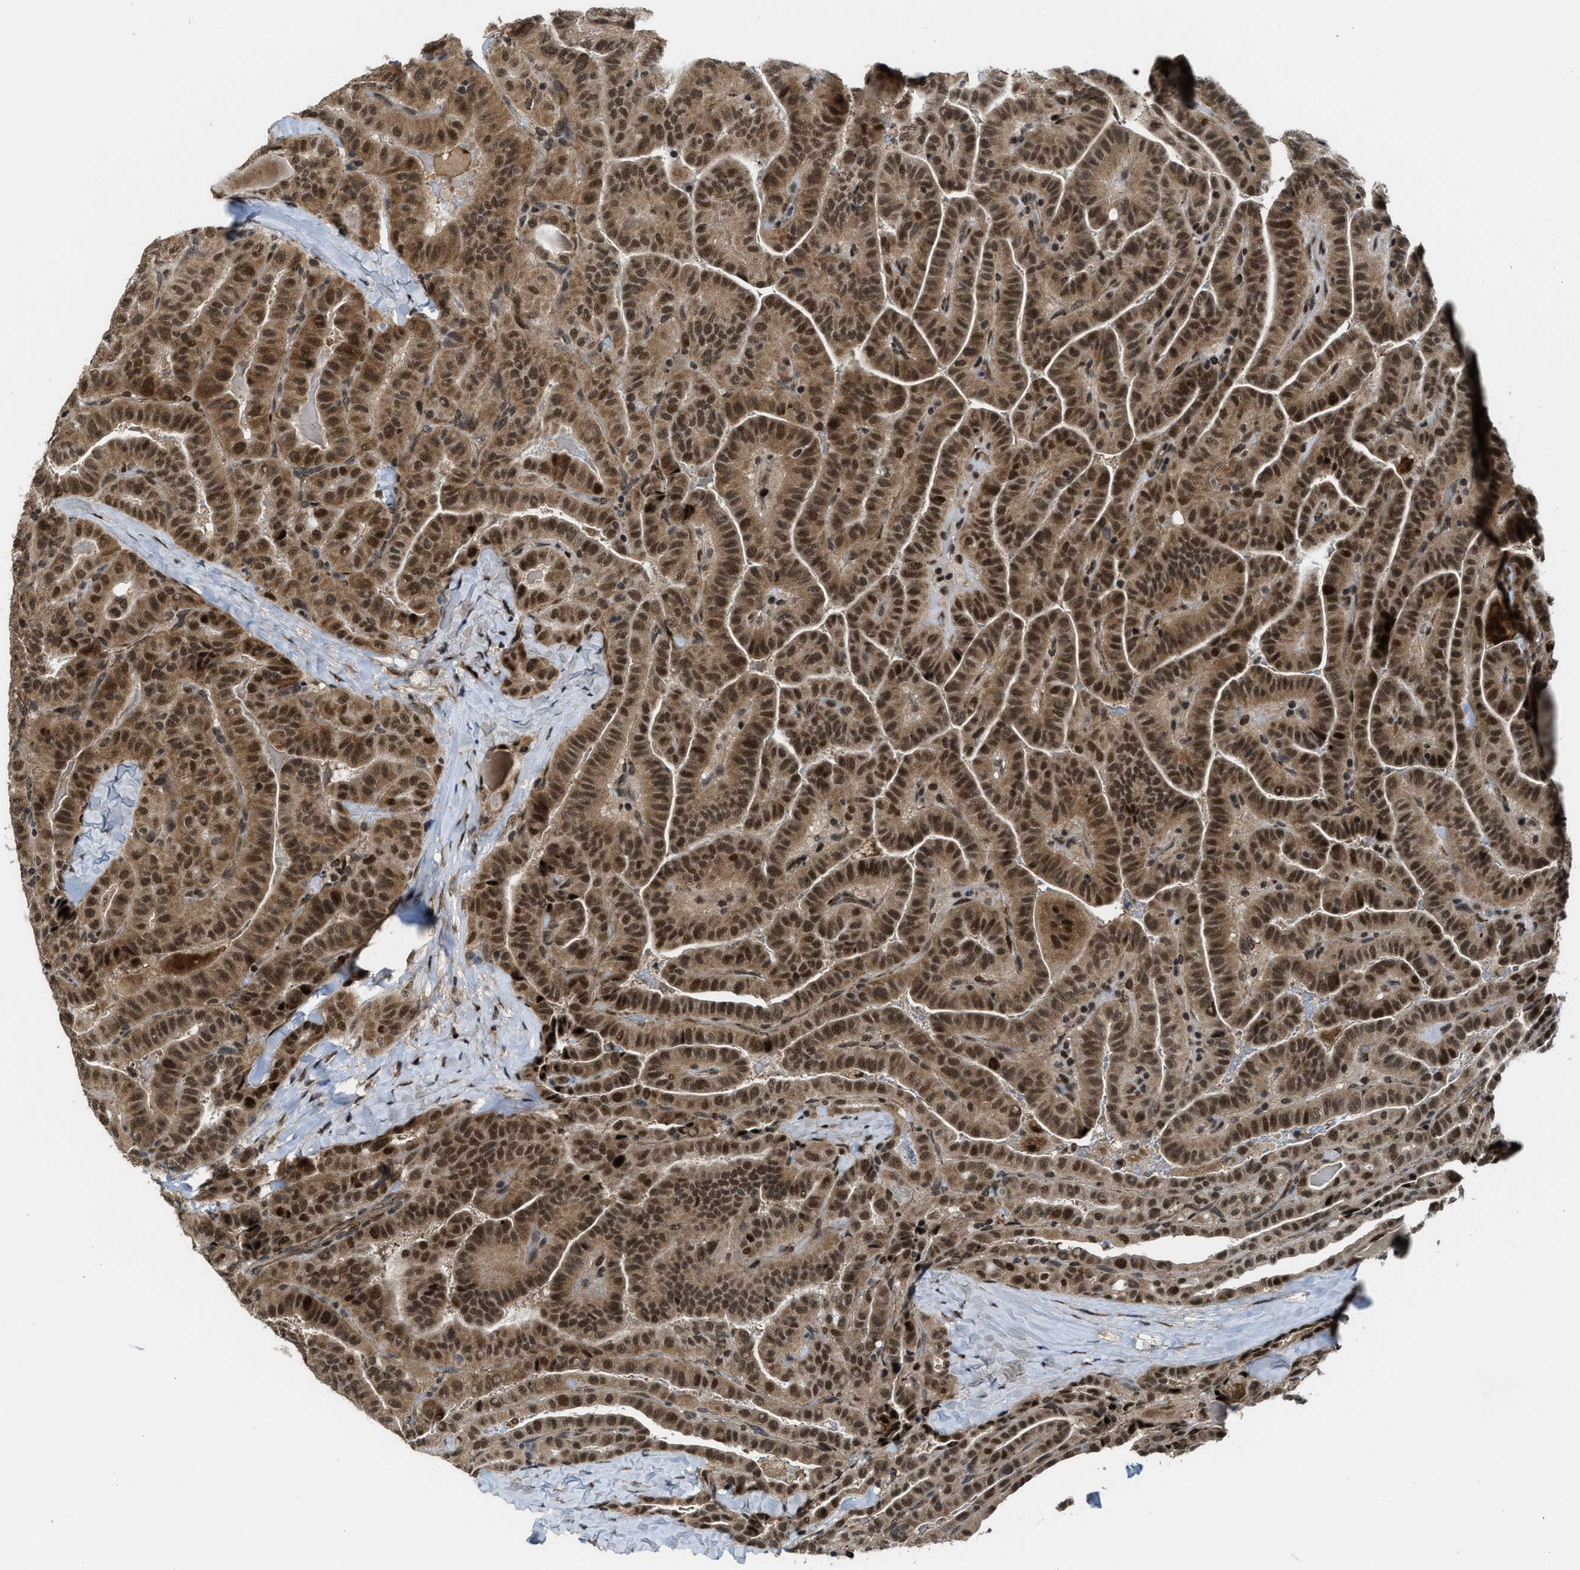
{"staining": {"intensity": "moderate", "quantity": ">75%", "location": "cytoplasmic/membranous,nuclear"}, "tissue": "thyroid cancer", "cell_type": "Tumor cells", "image_type": "cancer", "snomed": [{"axis": "morphology", "description": "Papillary adenocarcinoma, NOS"}, {"axis": "topography", "description": "Thyroid gland"}], "caption": "Immunohistochemical staining of human papillary adenocarcinoma (thyroid) demonstrates medium levels of moderate cytoplasmic/membranous and nuclear positivity in about >75% of tumor cells.", "gene": "ZNF250", "patient": {"sex": "male", "age": 77}}